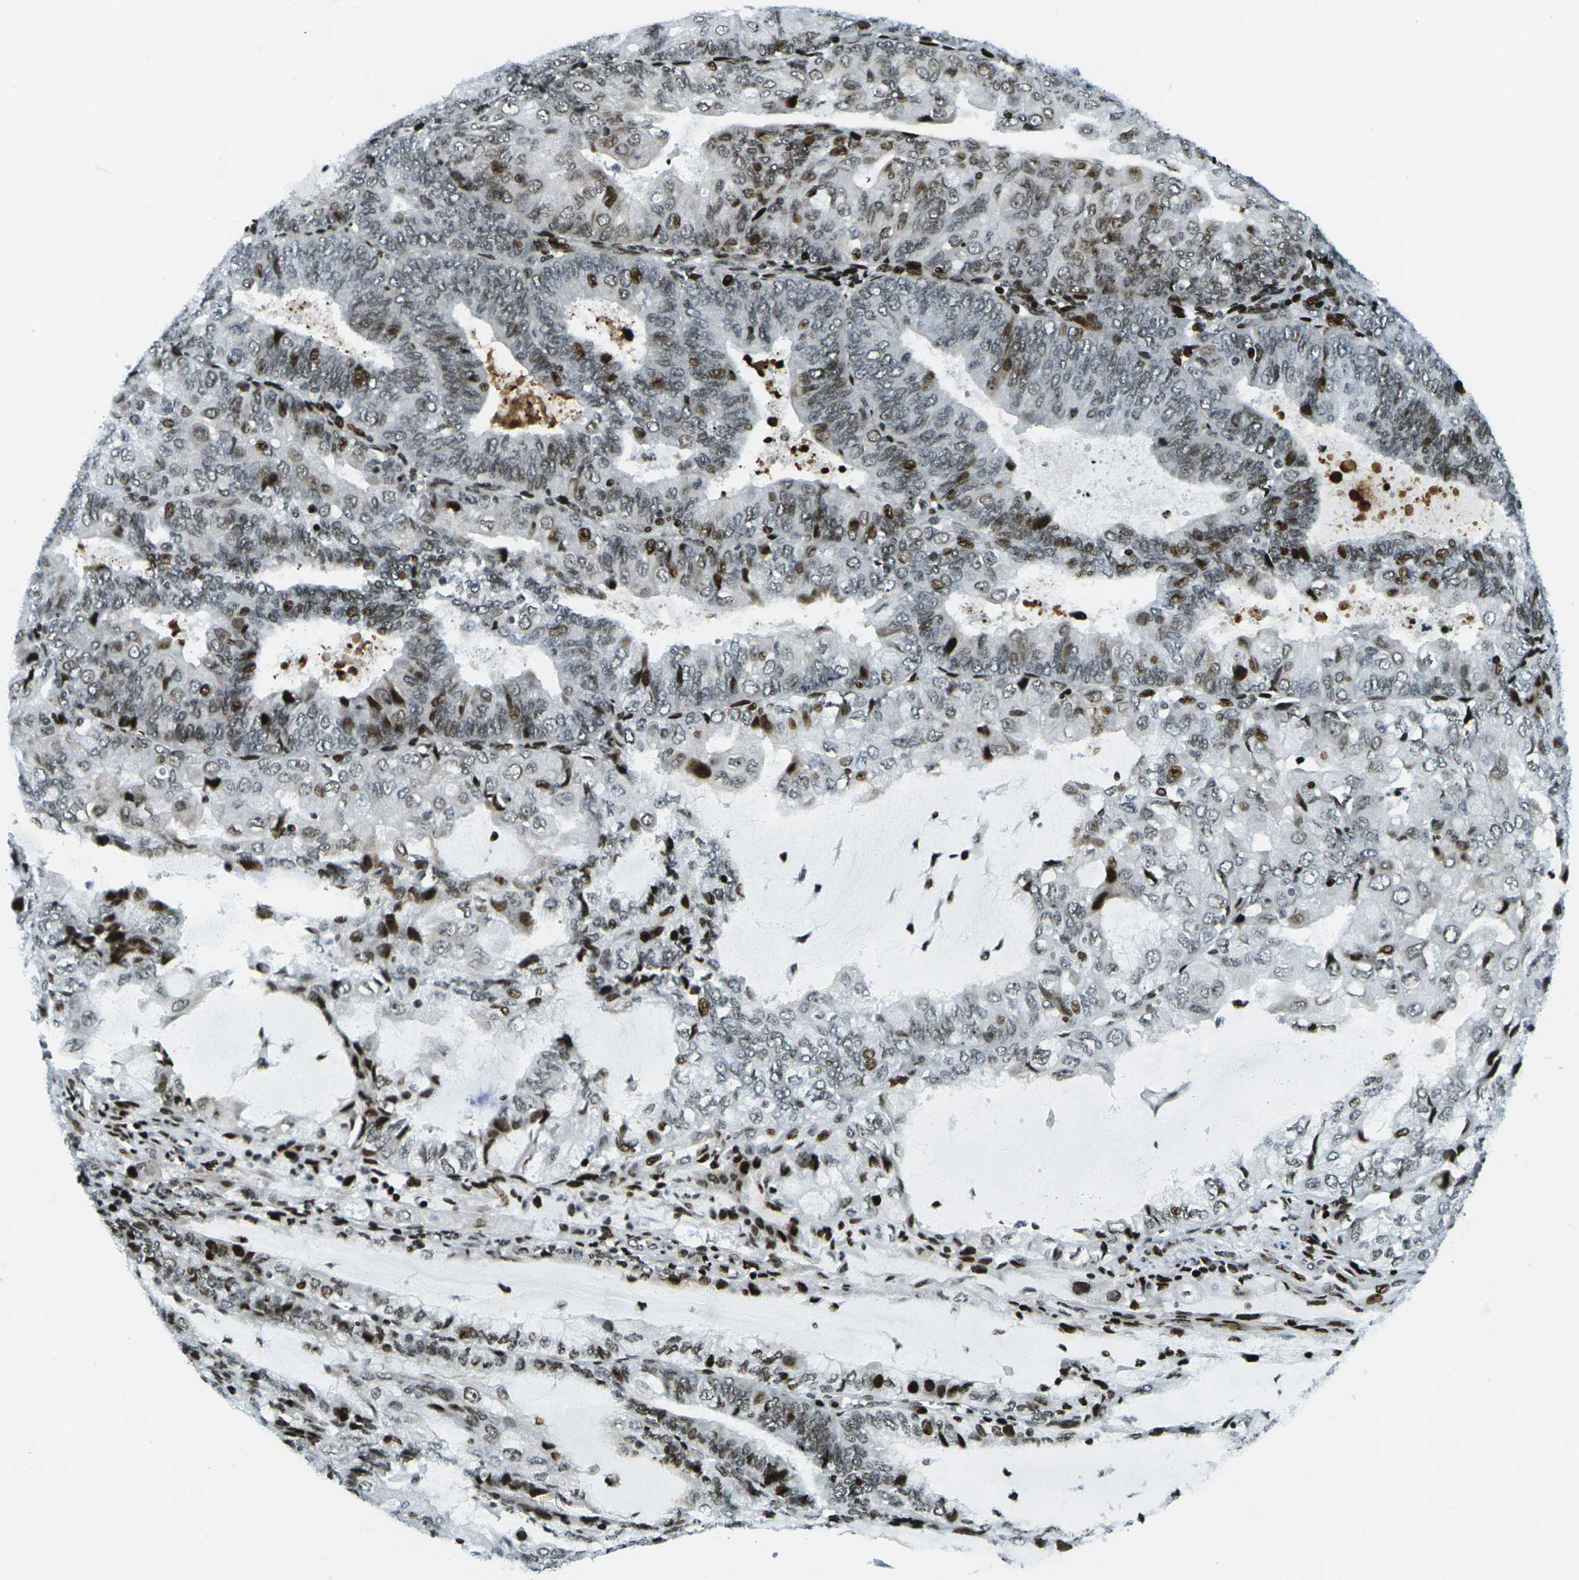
{"staining": {"intensity": "moderate", "quantity": ">75%", "location": "nuclear"}, "tissue": "endometrial cancer", "cell_type": "Tumor cells", "image_type": "cancer", "snomed": [{"axis": "morphology", "description": "Adenocarcinoma, NOS"}, {"axis": "topography", "description": "Endometrium"}], "caption": "A brown stain highlights moderate nuclear expression of a protein in endometrial adenocarcinoma tumor cells.", "gene": "H3-3A", "patient": {"sex": "female", "age": 81}}